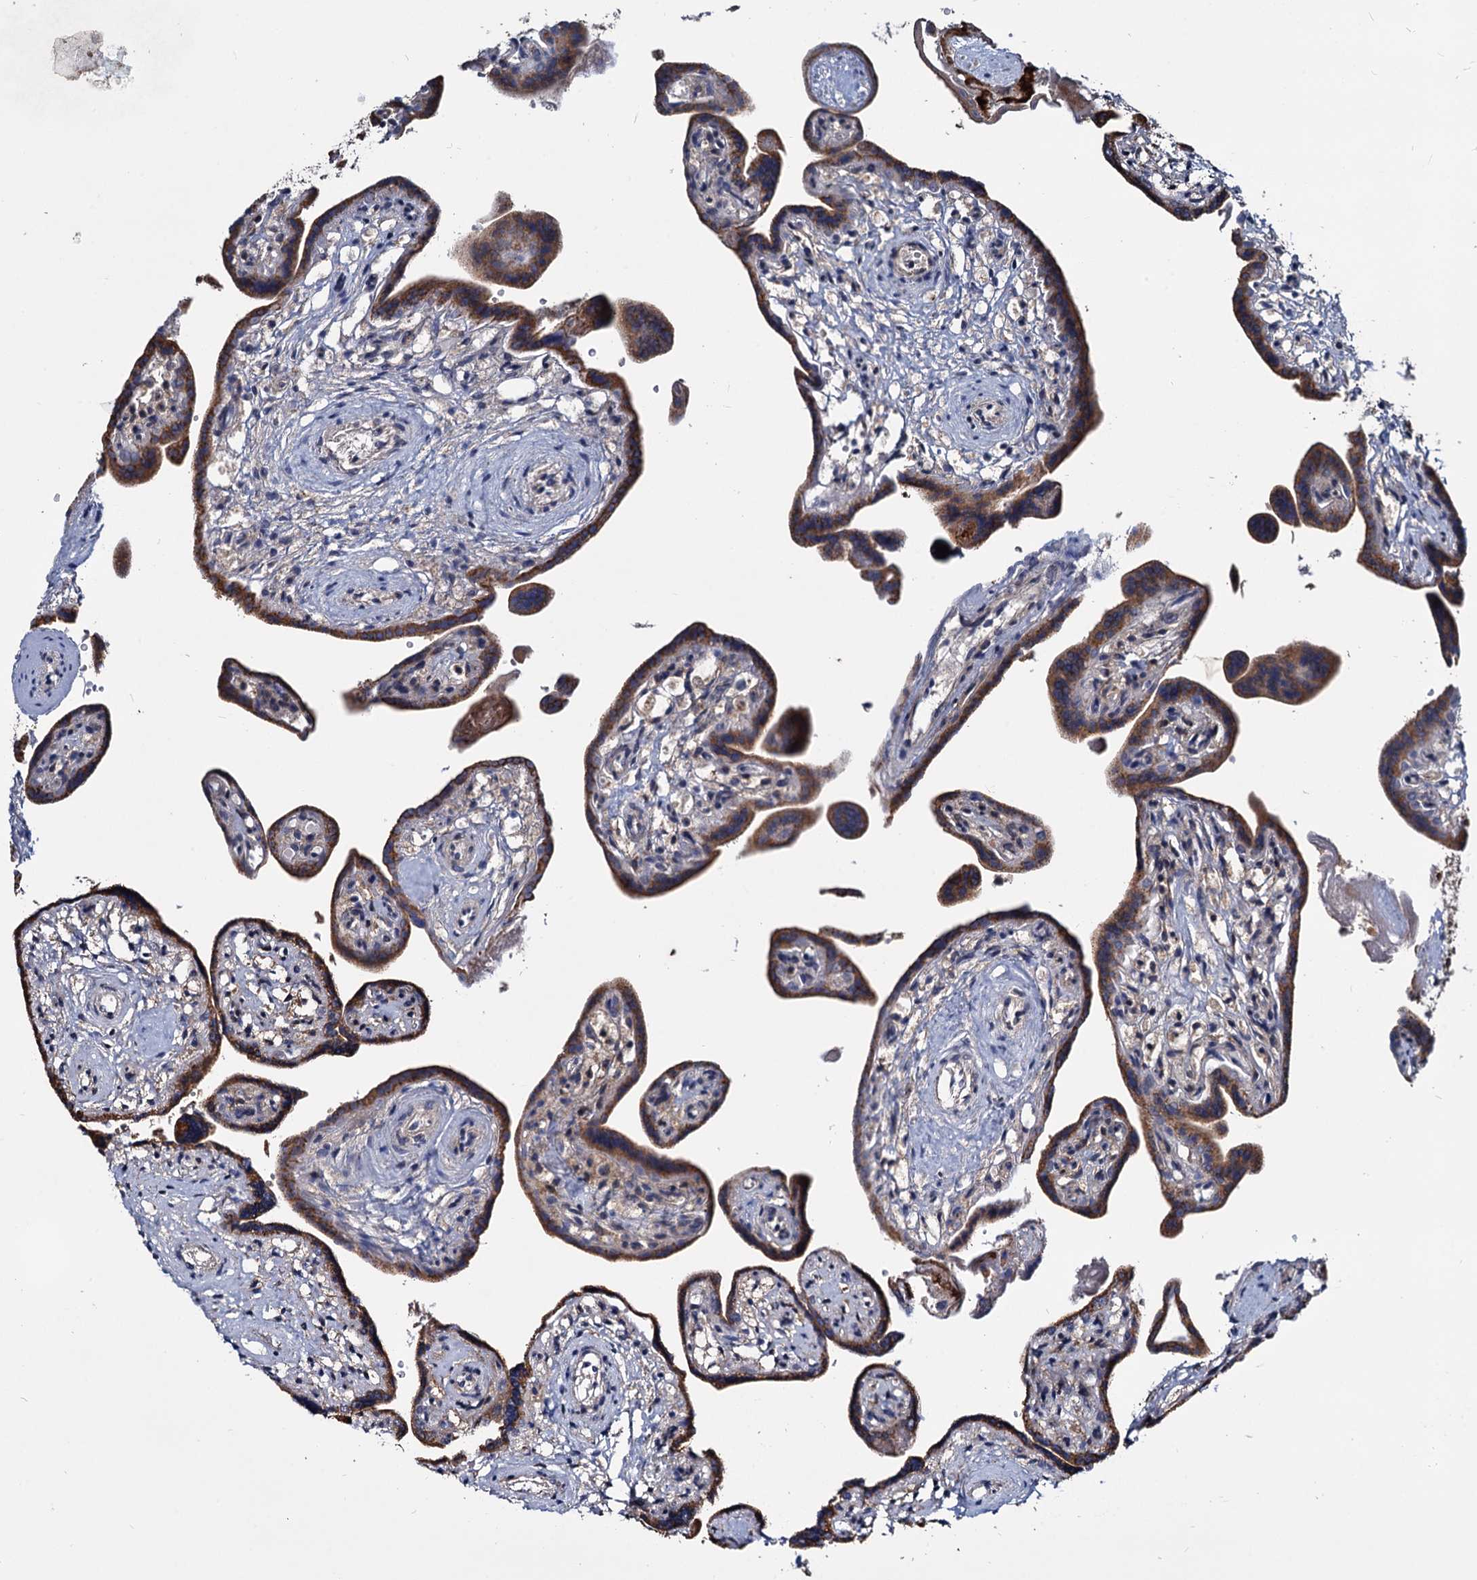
{"staining": {"intensity": "moderate", "quantity": ">75%", "location": "cytoplasmic/membranous"}, "tissue": "placenta", "cell_type": "Trophoblastic cells", "image_type": "normal", "snomed": [{"axis": "morphology", "description": "Normal tissue, NOS"}, {"axis": "topography", "description": "Placenta"}], "caption": "Trophoblastic cells show moderate cytoplasmic/membranous expression in about >75% of cells in normal placenta.", "gene": "ARHGAP42", "patient": {"sex": "female", "age": 37}}